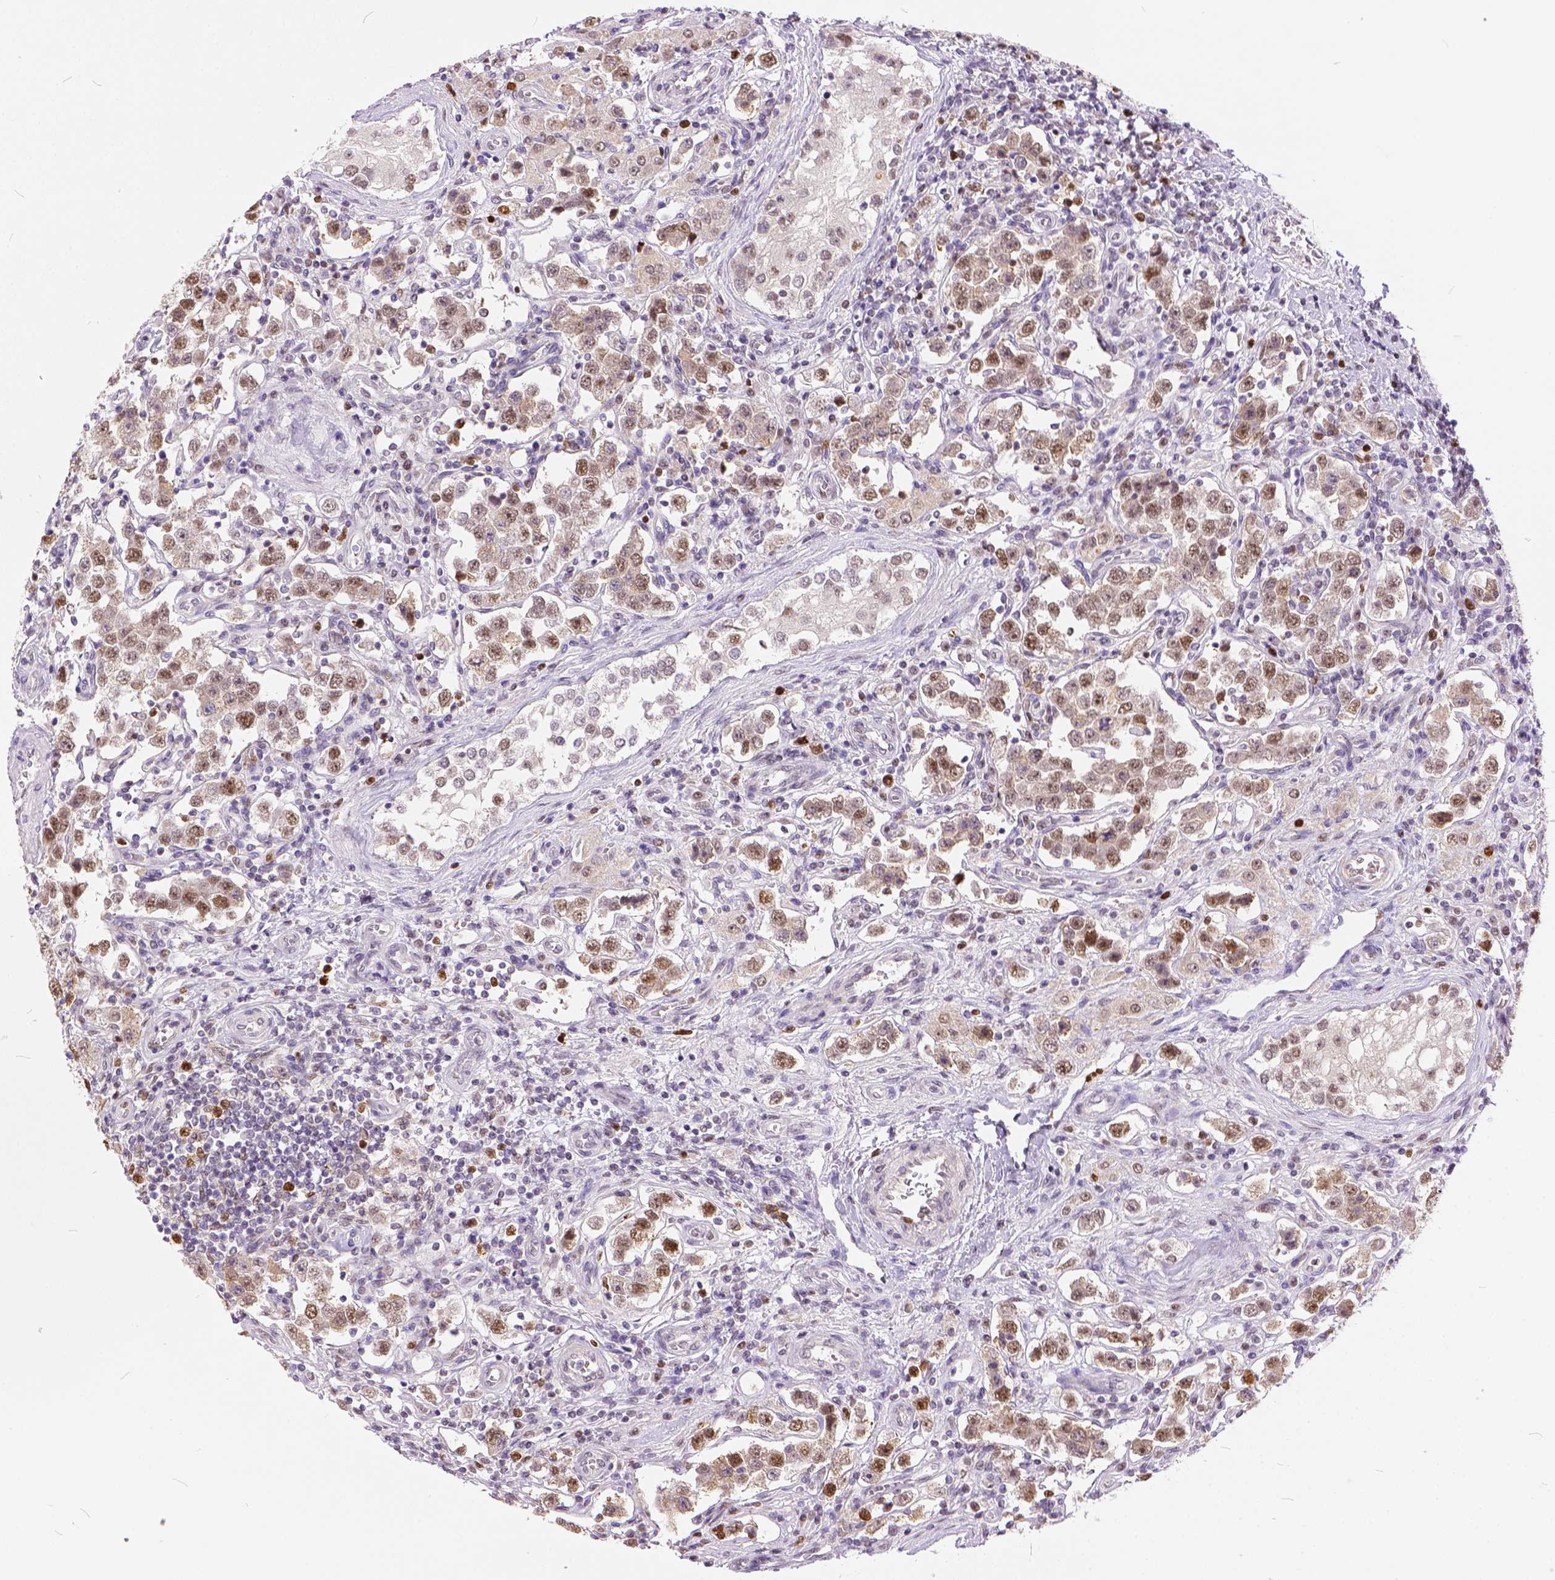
{"staining": {"intensity": "moderate", "quantity": ">75%", "location": "nuclear"}, "tissue": "testis cancer", "cell_type": "Tumor cells", "image_type": "cancer", "snomed": [{"axis": "morphology", "description": "Seminoma, NOS"}, {"axis": "topography", "description": "Testis"}], "caption": "Brown immunohistochemical staining in testis cancer (seminoma) exhibits moderate nuclear staining in about >75% of tumor cells.", "gene": "ERCC1", "patient": {"sex": "male", "age": 37}}